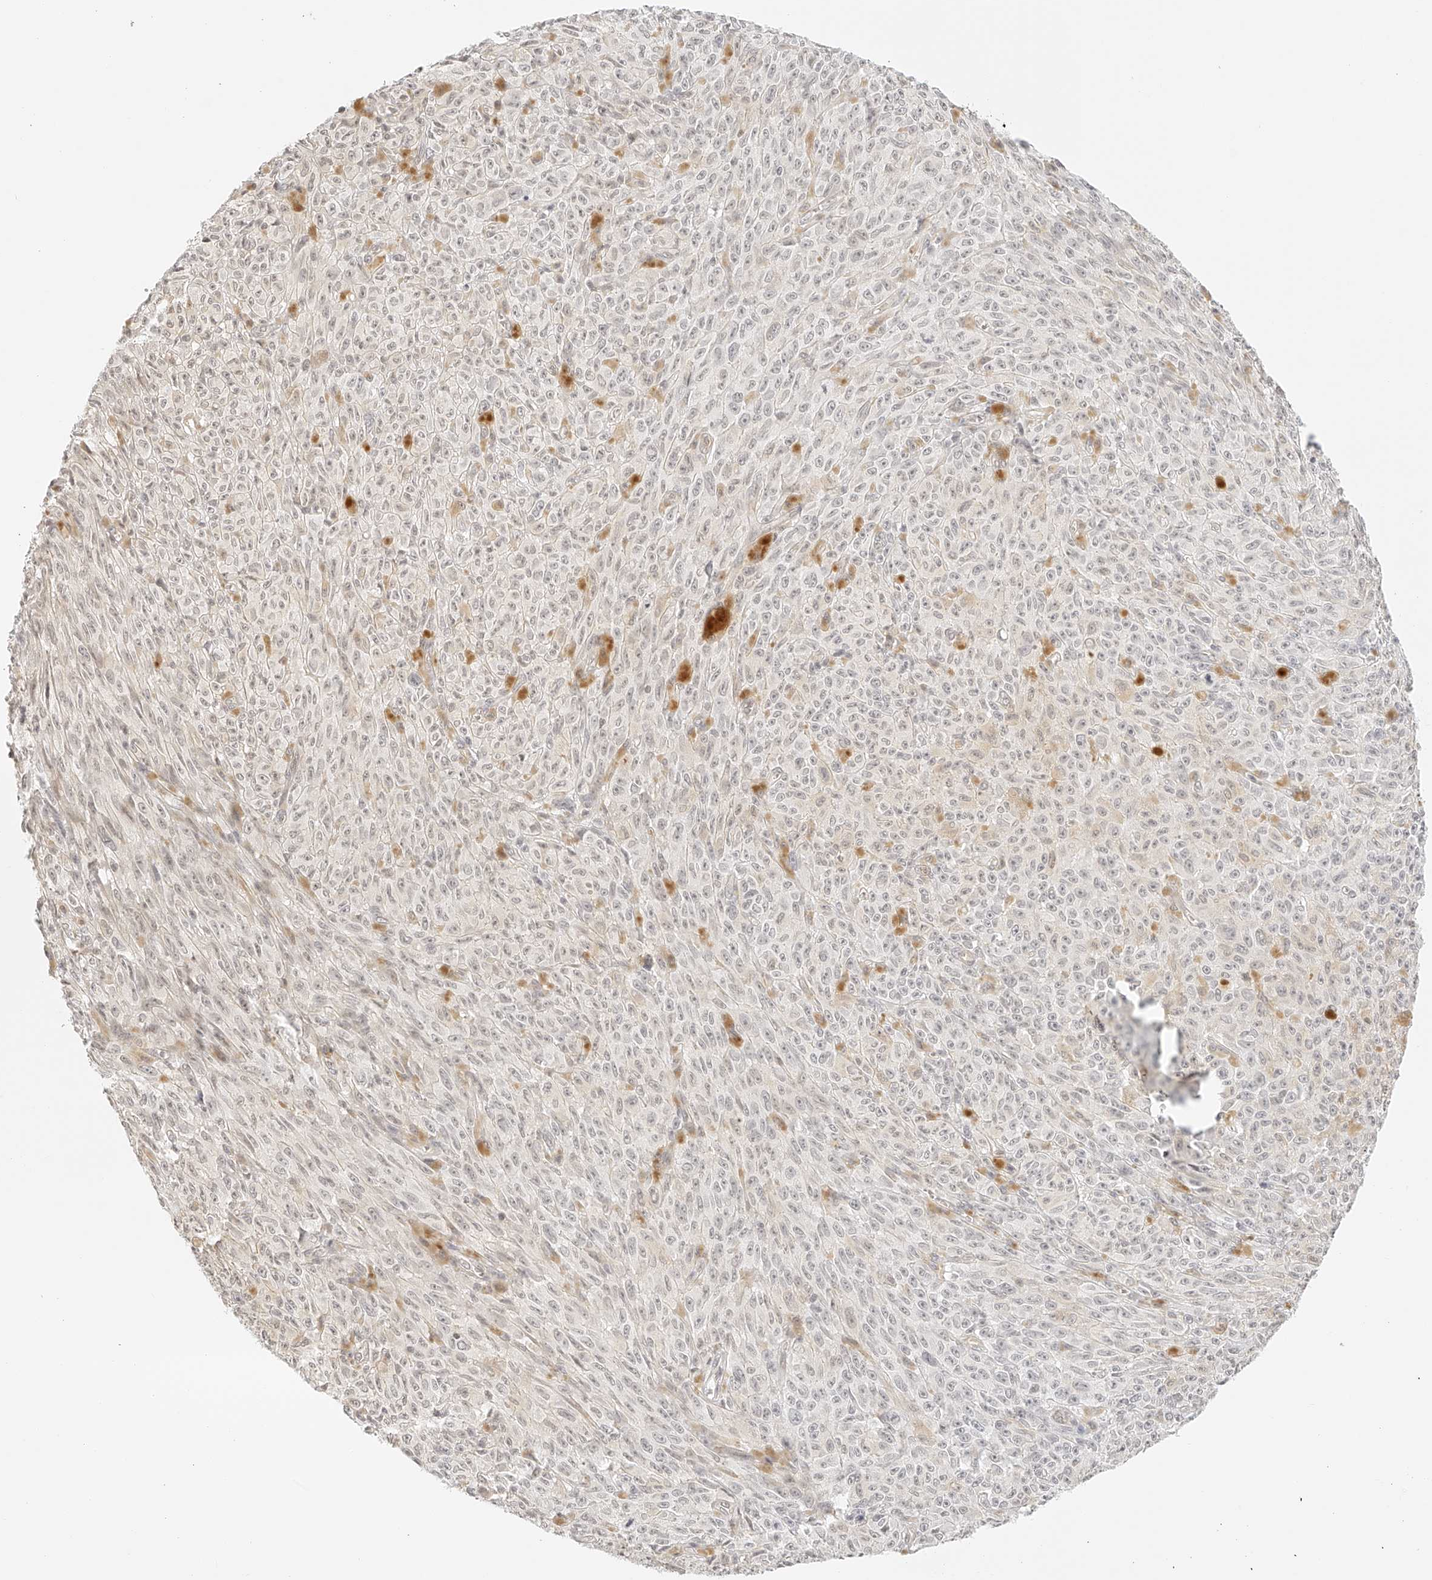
{"staining": {"intensity": "negative", "quantity": "none", "location": "none"}, "tissue": "melanoma", "cell_type": "Tumor cells", "image_type": "cancer", "snomed": [{"axis": "morphology", "description": "Malignant melanoma, NOS"}, {"axis": "topography", "description": "Skin"}], "caption": "DAB immunohistochemical staining of malignant melanoma displays no significant staining in tumor cells. (Stains: DAB IHC with hematoxylin counter stain, Microscopy: brightfield microscopy at high magnification).", "gene": "ZFP69", "patient": {"sex": "female", "age": 82}}